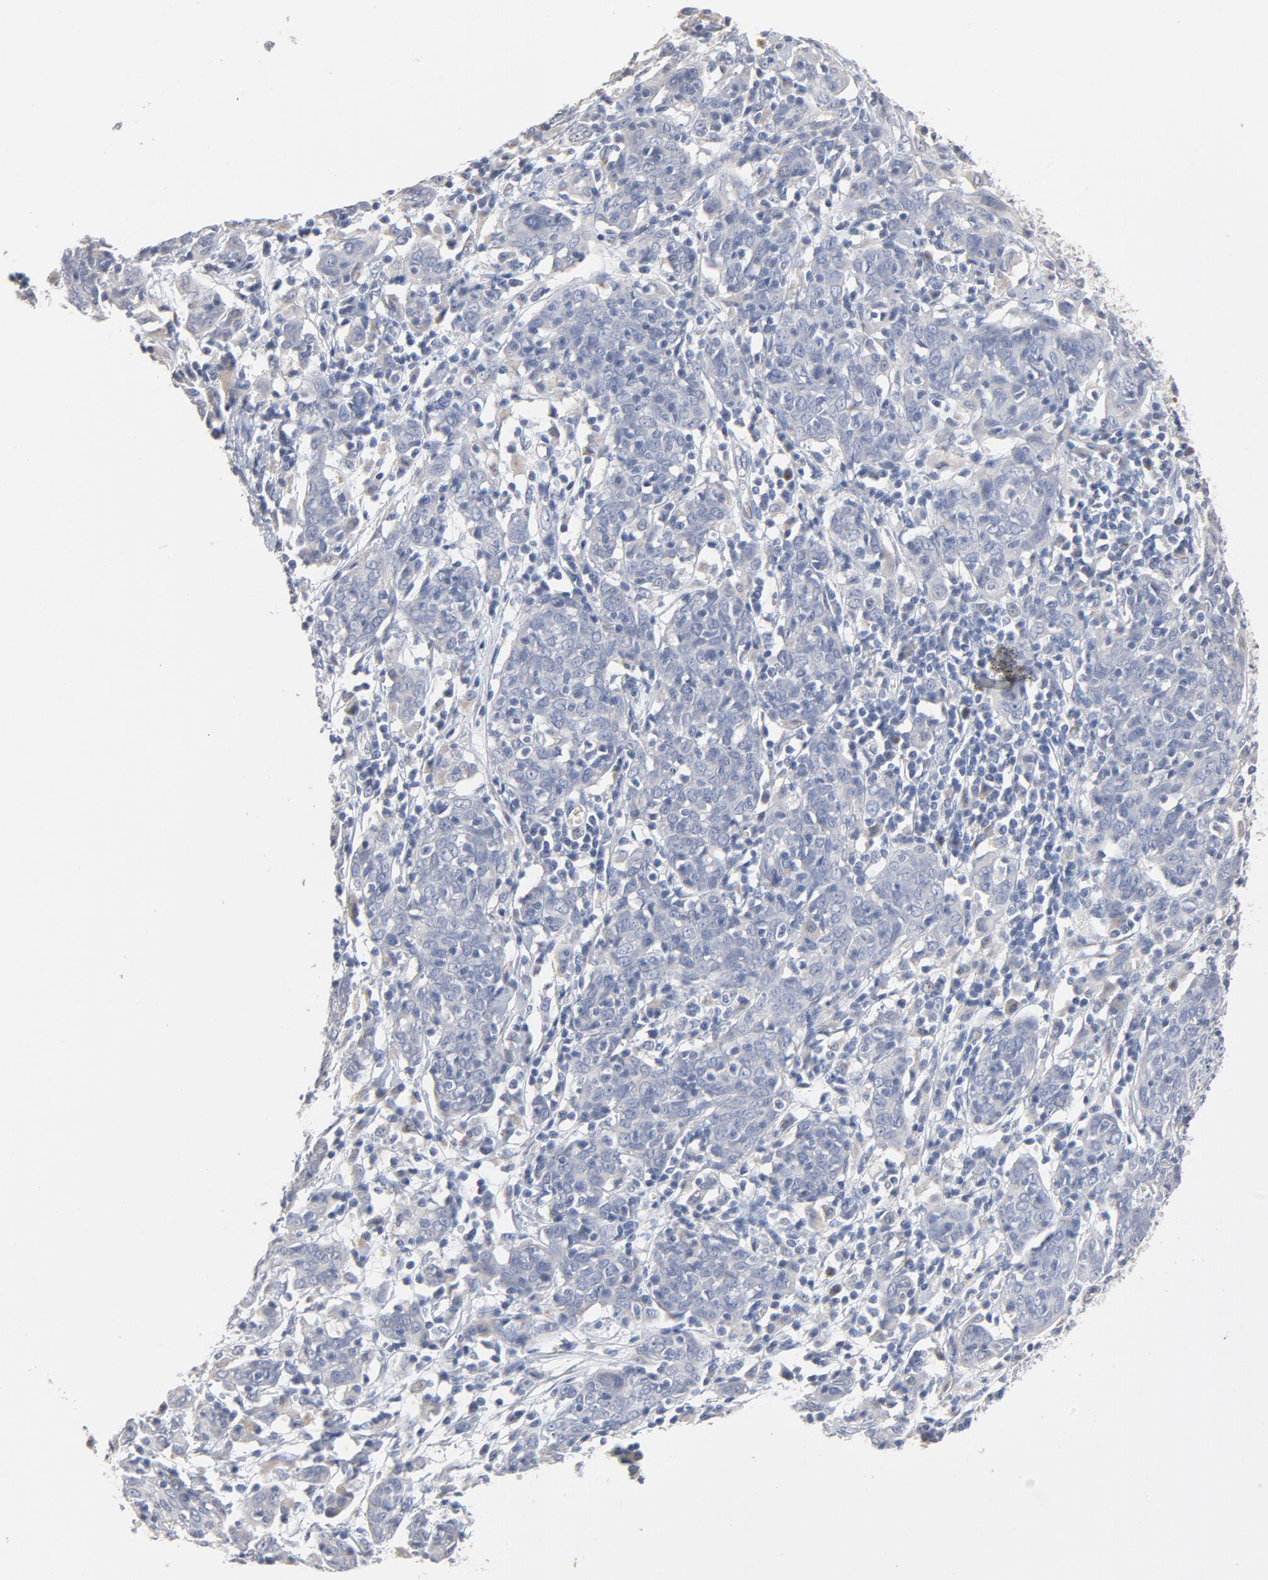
{"staining": {"intensity": "negative", "quantity": "none", "location": "none"}, "tissue": "cervical cancer", "cell_type": "Tumor cells", "image_type": "cancer", "snomed": [{"axis": "morphology", "description": "Normal tissue, NOS"}, {"axis": "morphology", "description": "Squamous cell carcinoma, NOS"}, {"axis": "topography", "description": "Cervix"}], "caption": "This is an IHC histopathology image of human cervical squamous cell carcinoma. There is no staining in tumor cells.", "gene": "AK7", "patient": {"sex": "female", "age": 67}}